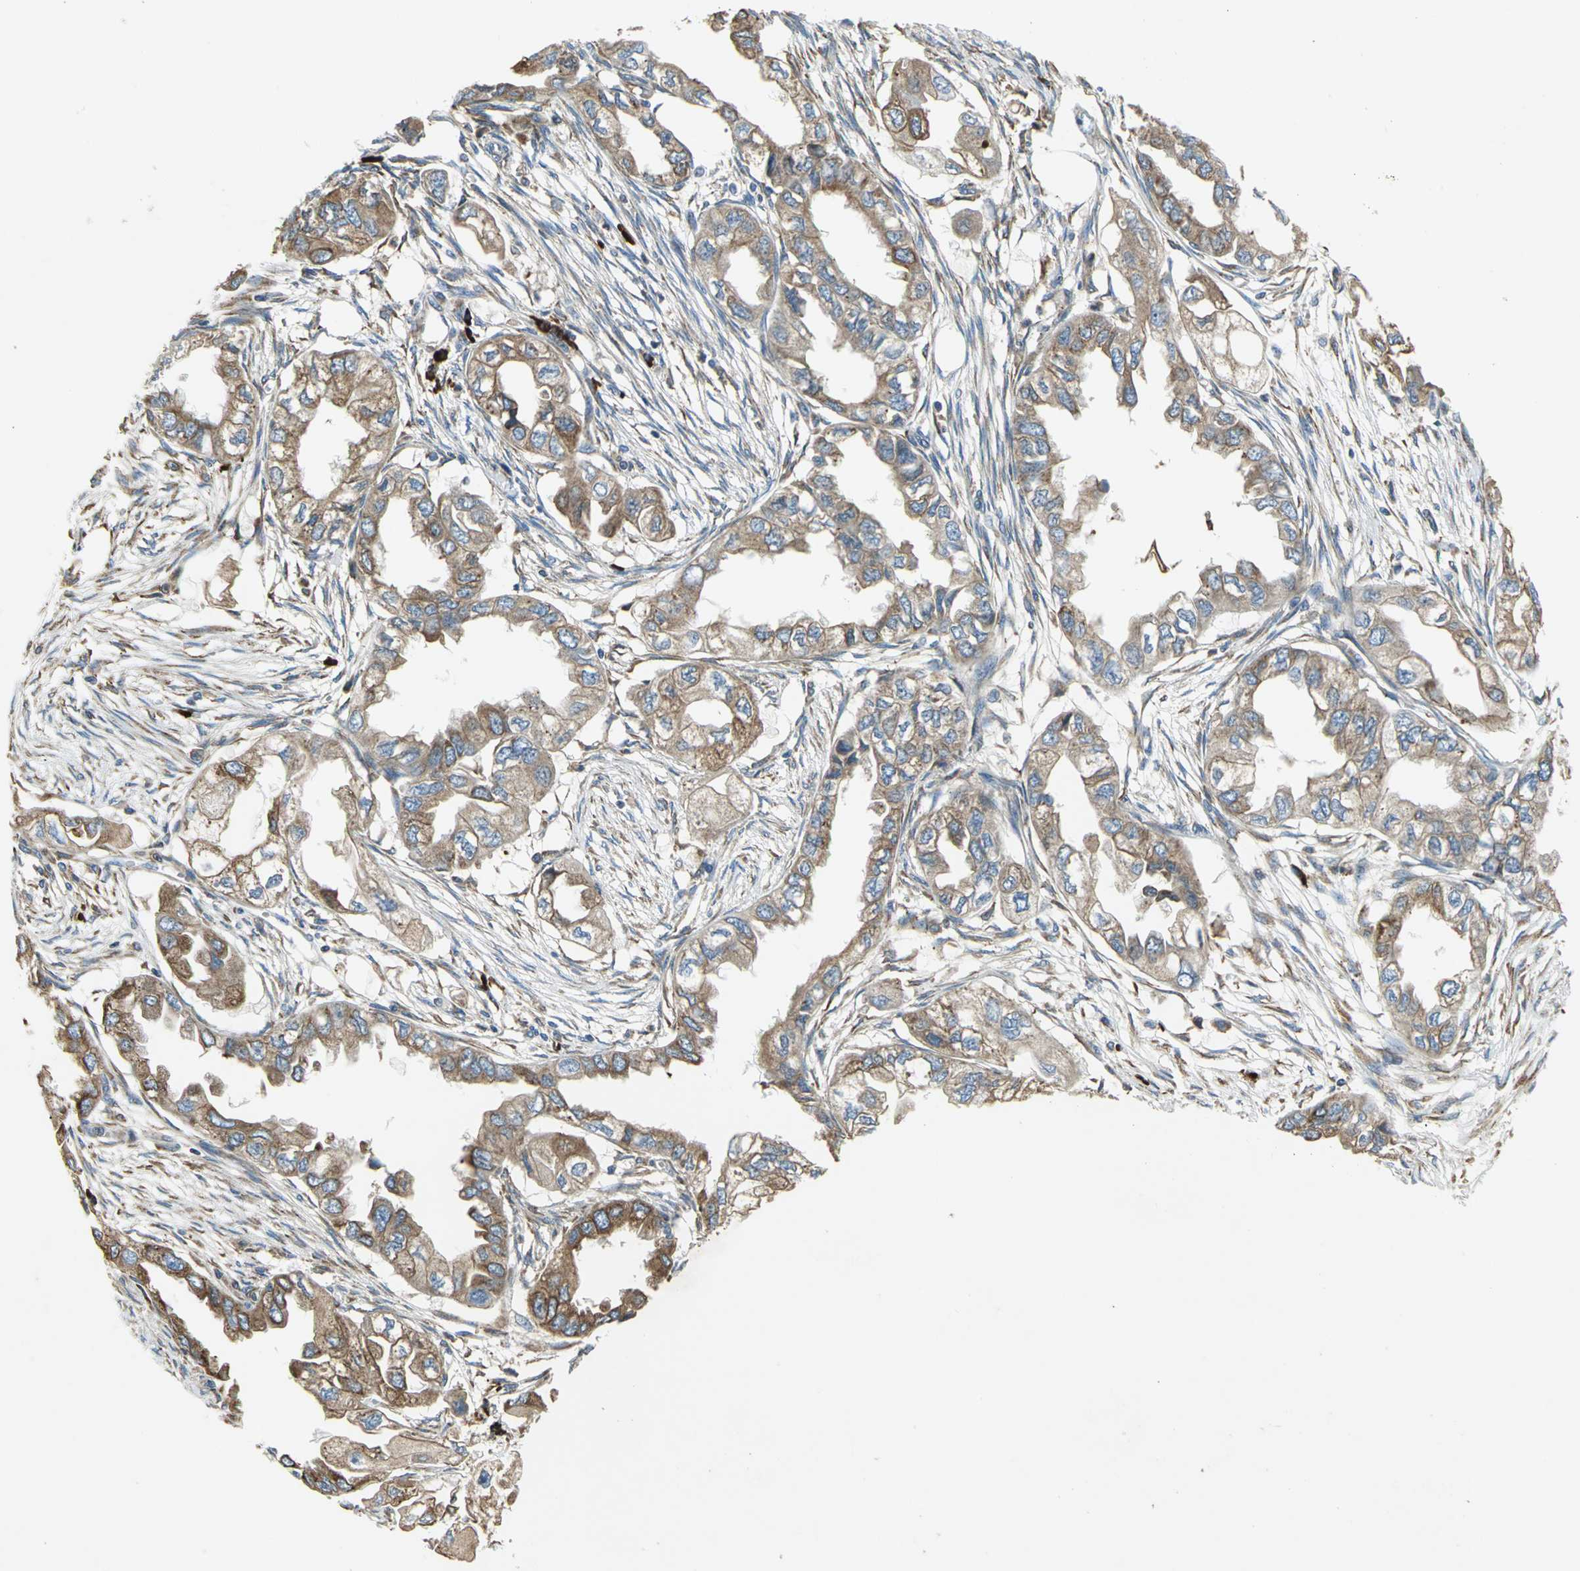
{"staining": {"intensity": "moderate", "quantity": ">75%", "location": "cytoplasmic/membranous"}, "tissue": "endometrial cancer", "cell_type": "Tumor cells", "image_type": "cancer", "snomed": [{"axis": "morphology", "description": "Adenocarcinoma, NOS"}, {"axis": "topography", "description": "Endometrium"}], "caption": "A histopathology image of human endometrial cancer (adenocarcinoma) stained for a protein exhibits moderate cytoplasmic/membranous brown staining in tumor cells.", "gene": "SDF2L1", "patient": {"sex": "female", "age": 67}}